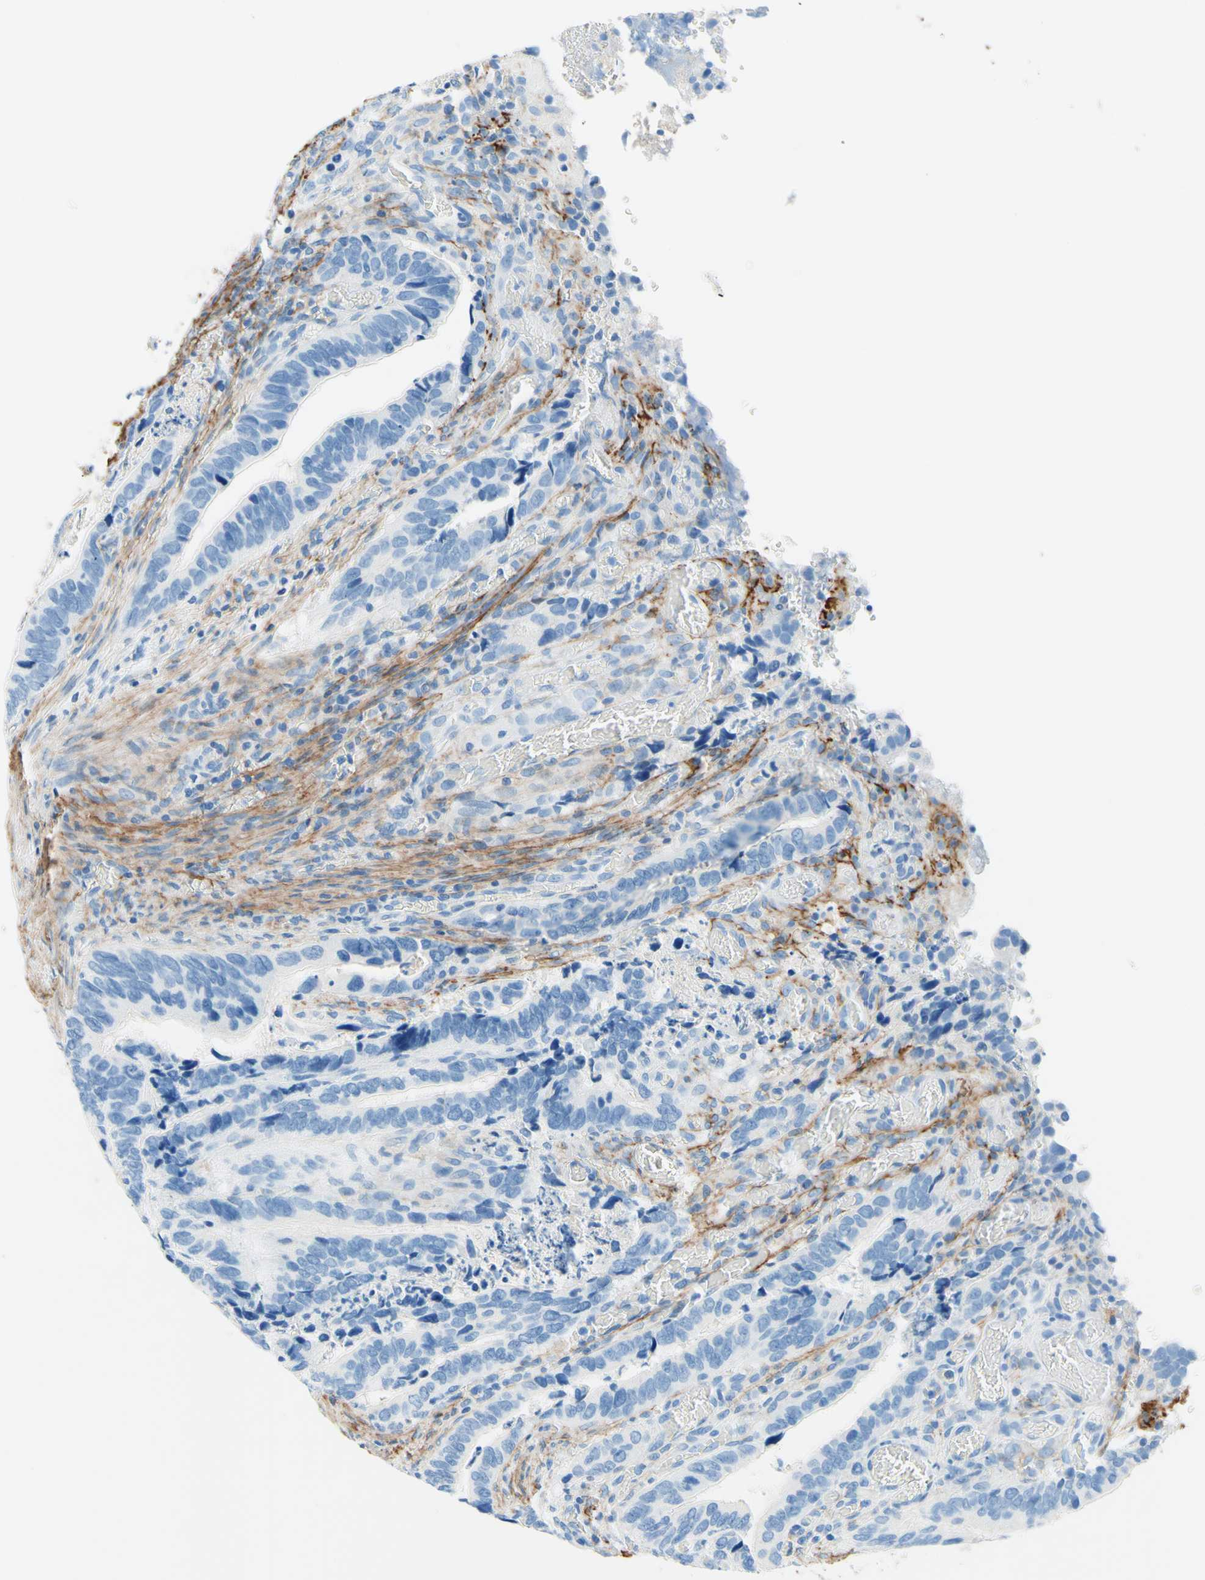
{"staining": {"intensity": "negative", "quantity": "none", "location": "none"}, "tissue": "colorectal cancer", "cell_type": "Tumor cells", "image_type": "cancer", "snomed": [{"axis": "morphology", "description": "Adenocarcinoma, NOS"}, {"axis": "topography", "description": "Colon"}], "caption": "Micrograph shows no protein staining in tumor cells of colorectal adenocarcinoma tissue.", "gene": "MFAP5", "patient": {"sex": "male", "age": 72}}